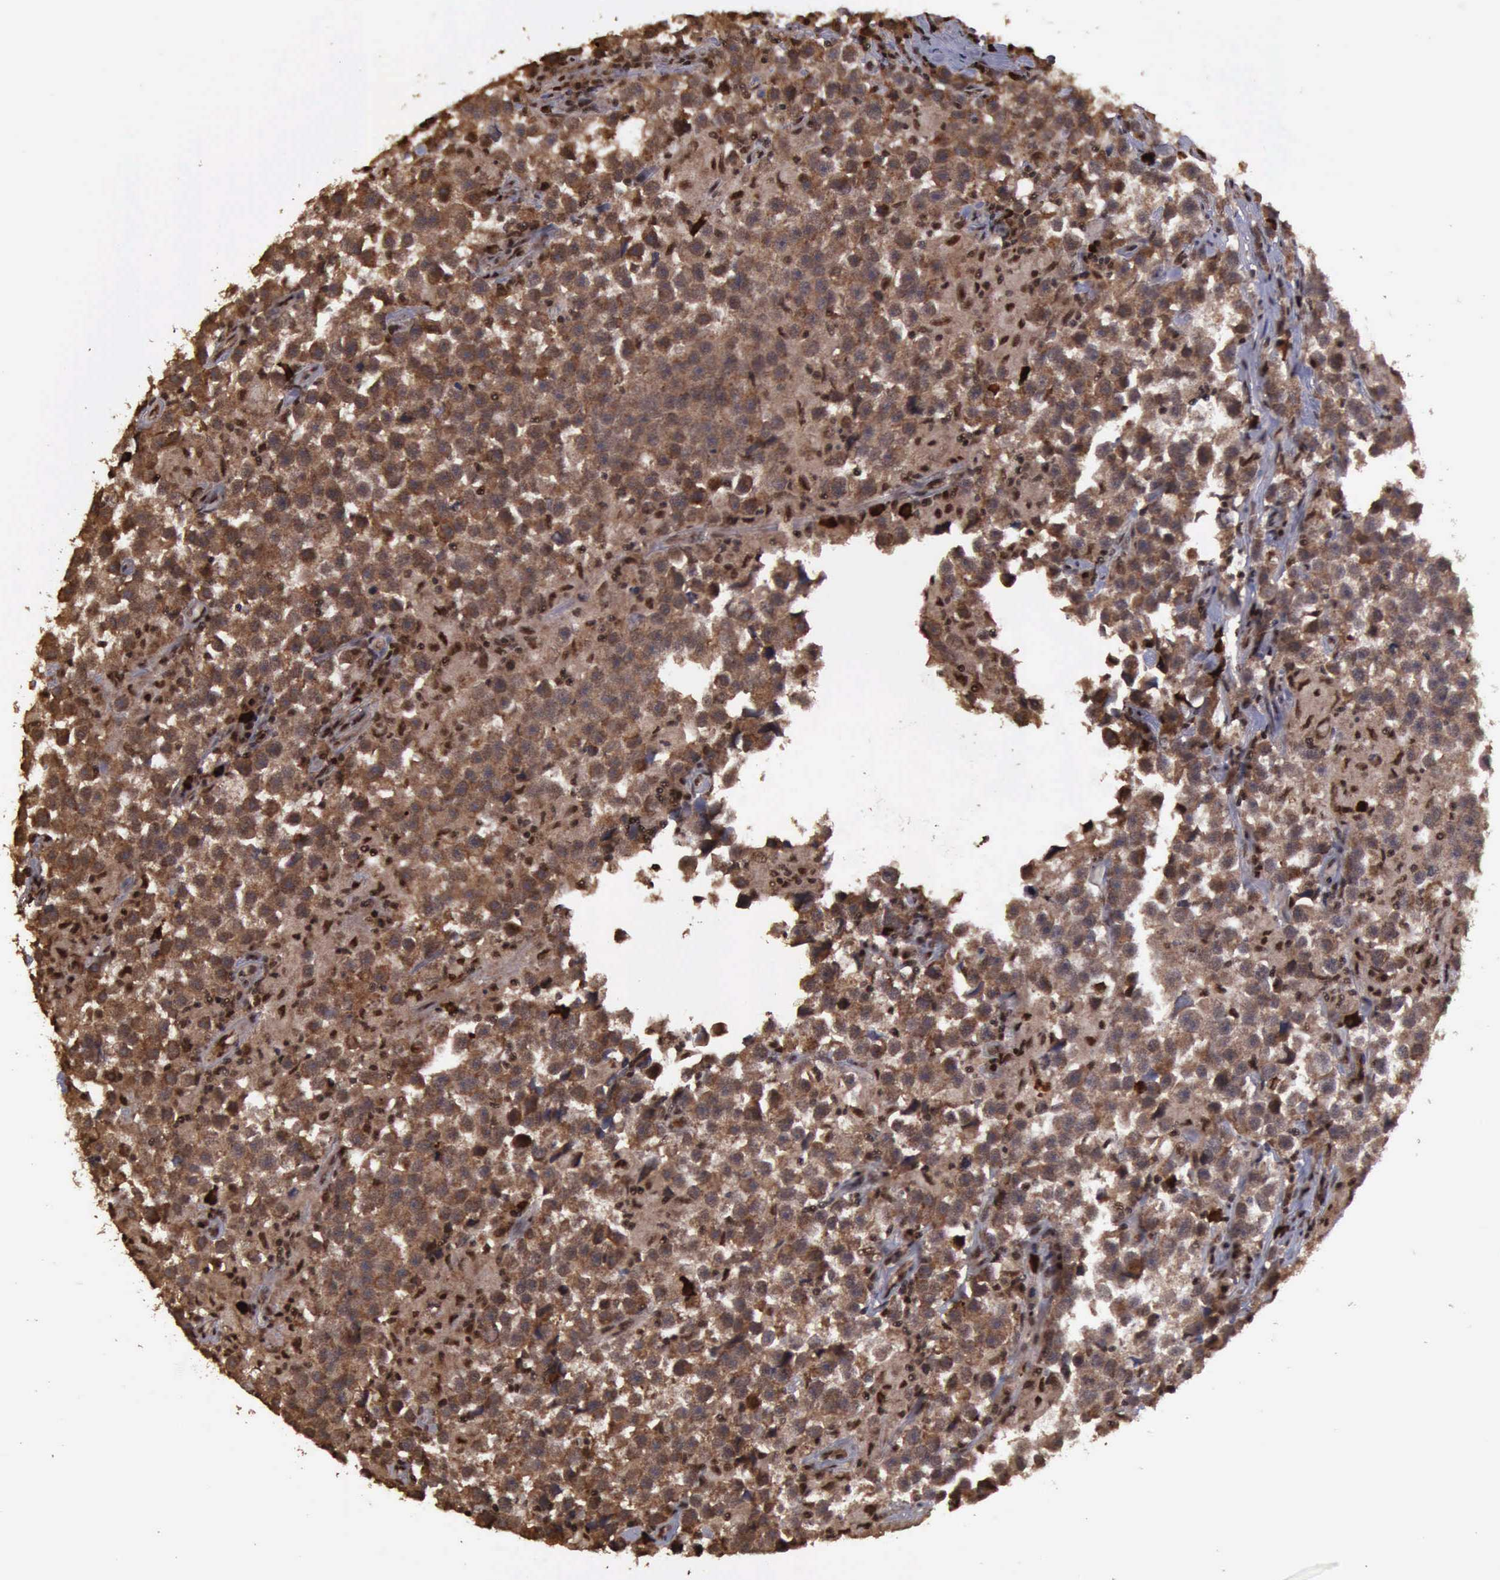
{"staining": {"intensity": "strong", "quantity": ">75%", "location": "cytoplasmic/membranous,nuclear"}, "tissue": "testis cancer", "cell_type": "Tumor cells", "image_type": "cancer", "snomed": [{"axis": "morphology", "description": "Seminoma, NOS"}, {"axis": "topography", "description": "Testis"}], "caption": "IHC of testis seminoma reveals high levels of strong cytoplasmic/membranous and nuclear positivity in approximately >75% of tumor cells.", "gene": "TRMT2A", "patient": {"sex": "male", "age": 33}}